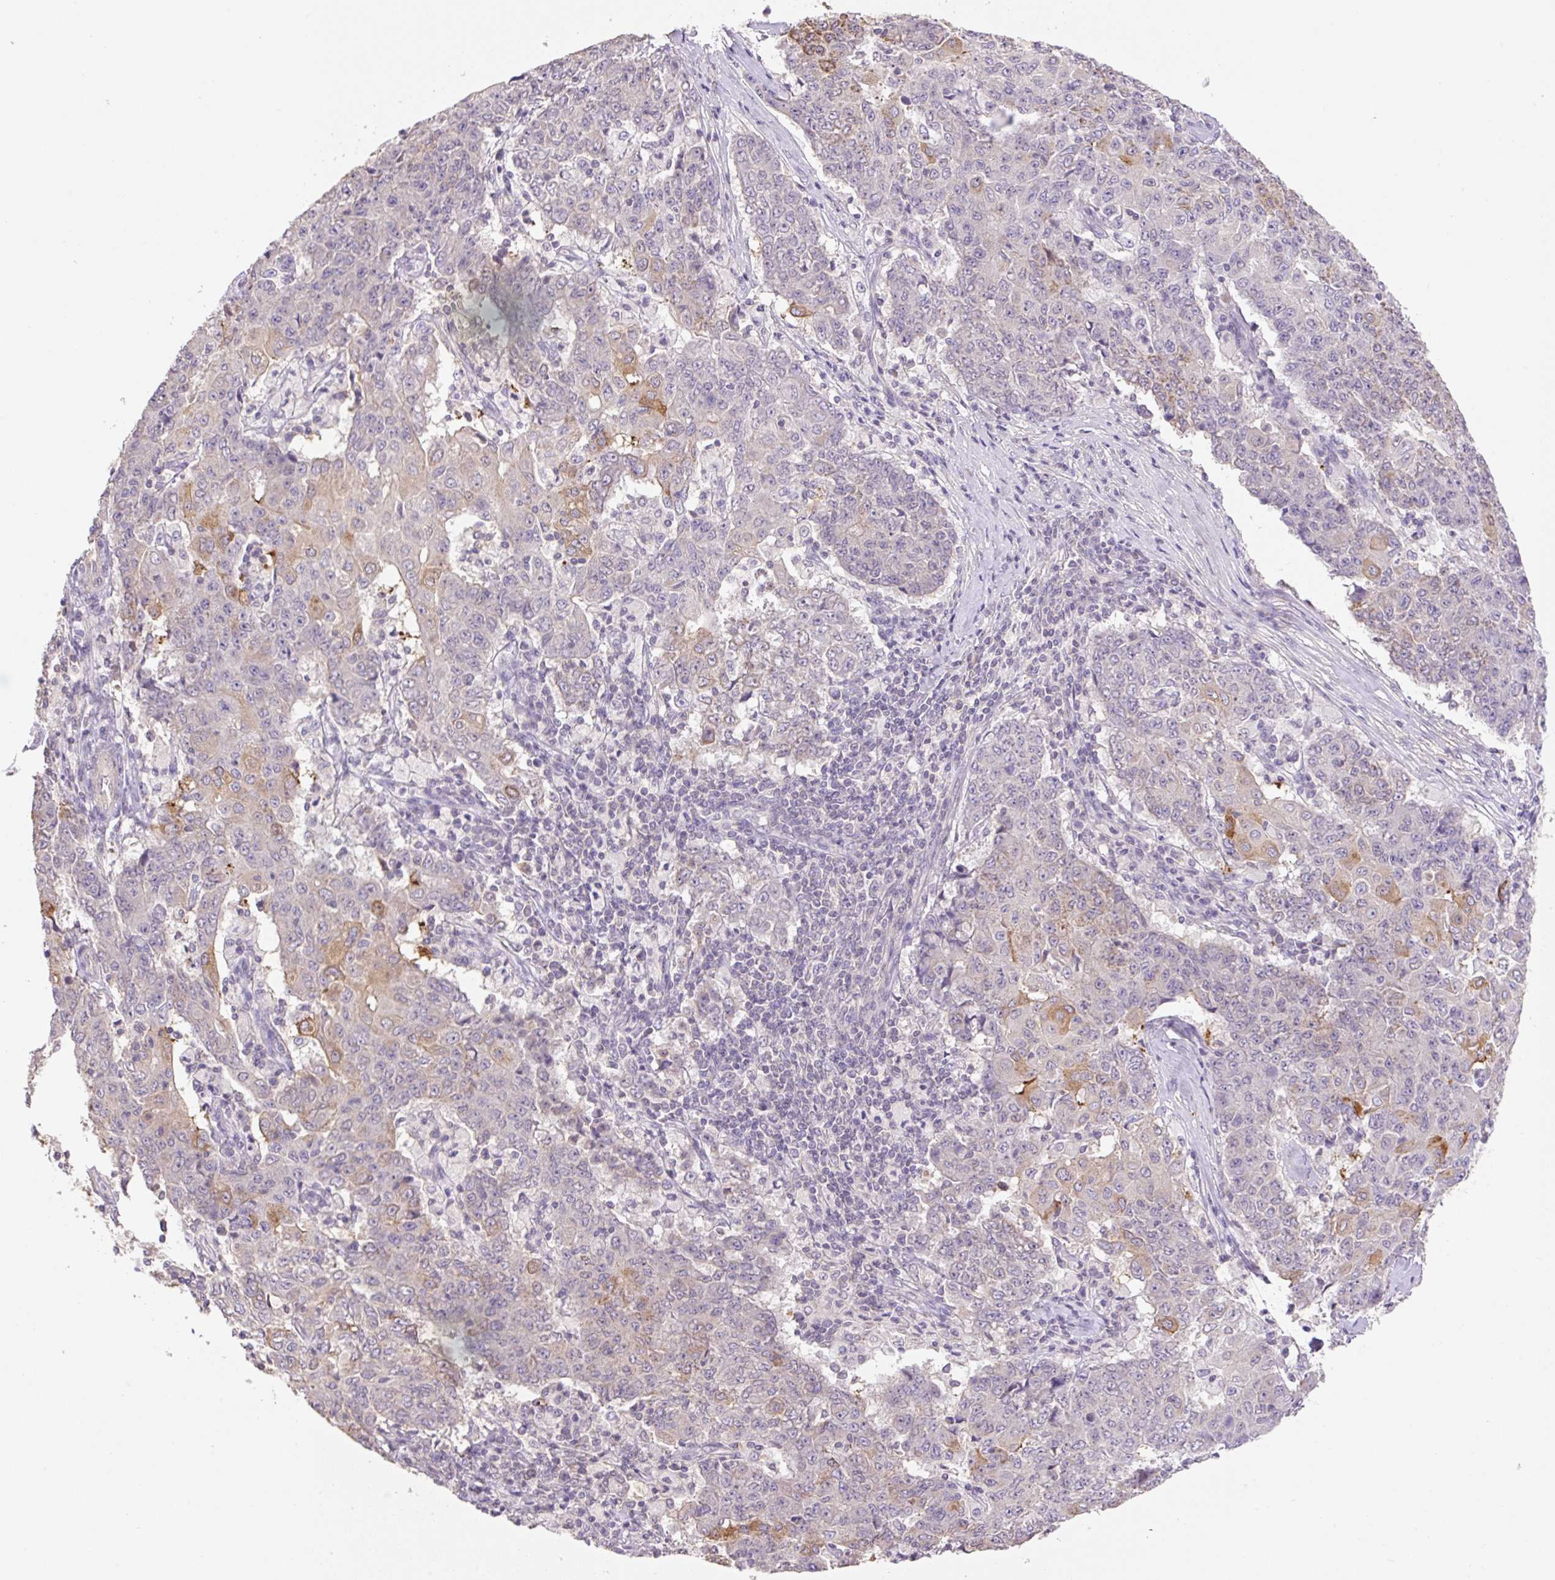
{"staining": {"intensity": "moderate", "quantity": "<25%", "location": "cytoplasmic/membranous"}, "tissue": "ovarian cancer", "cell_type": "Tumor cells", "image_type": "cancer", "snomed": [{"axis": "morphology", "description": "Carcinoma, endometroid"}, {"axis": "topography", "description": "Ovary"}], "caption": "High-power microscopy captured an immunohistochemistry (IHC) image of ovarian endometroid carcinoma, revealing moderate cytoplasmic/membranous positivity in about <25% of tumor cells.", "gene": "COX8A", "patient": {"sex": "female", "age": 42}}